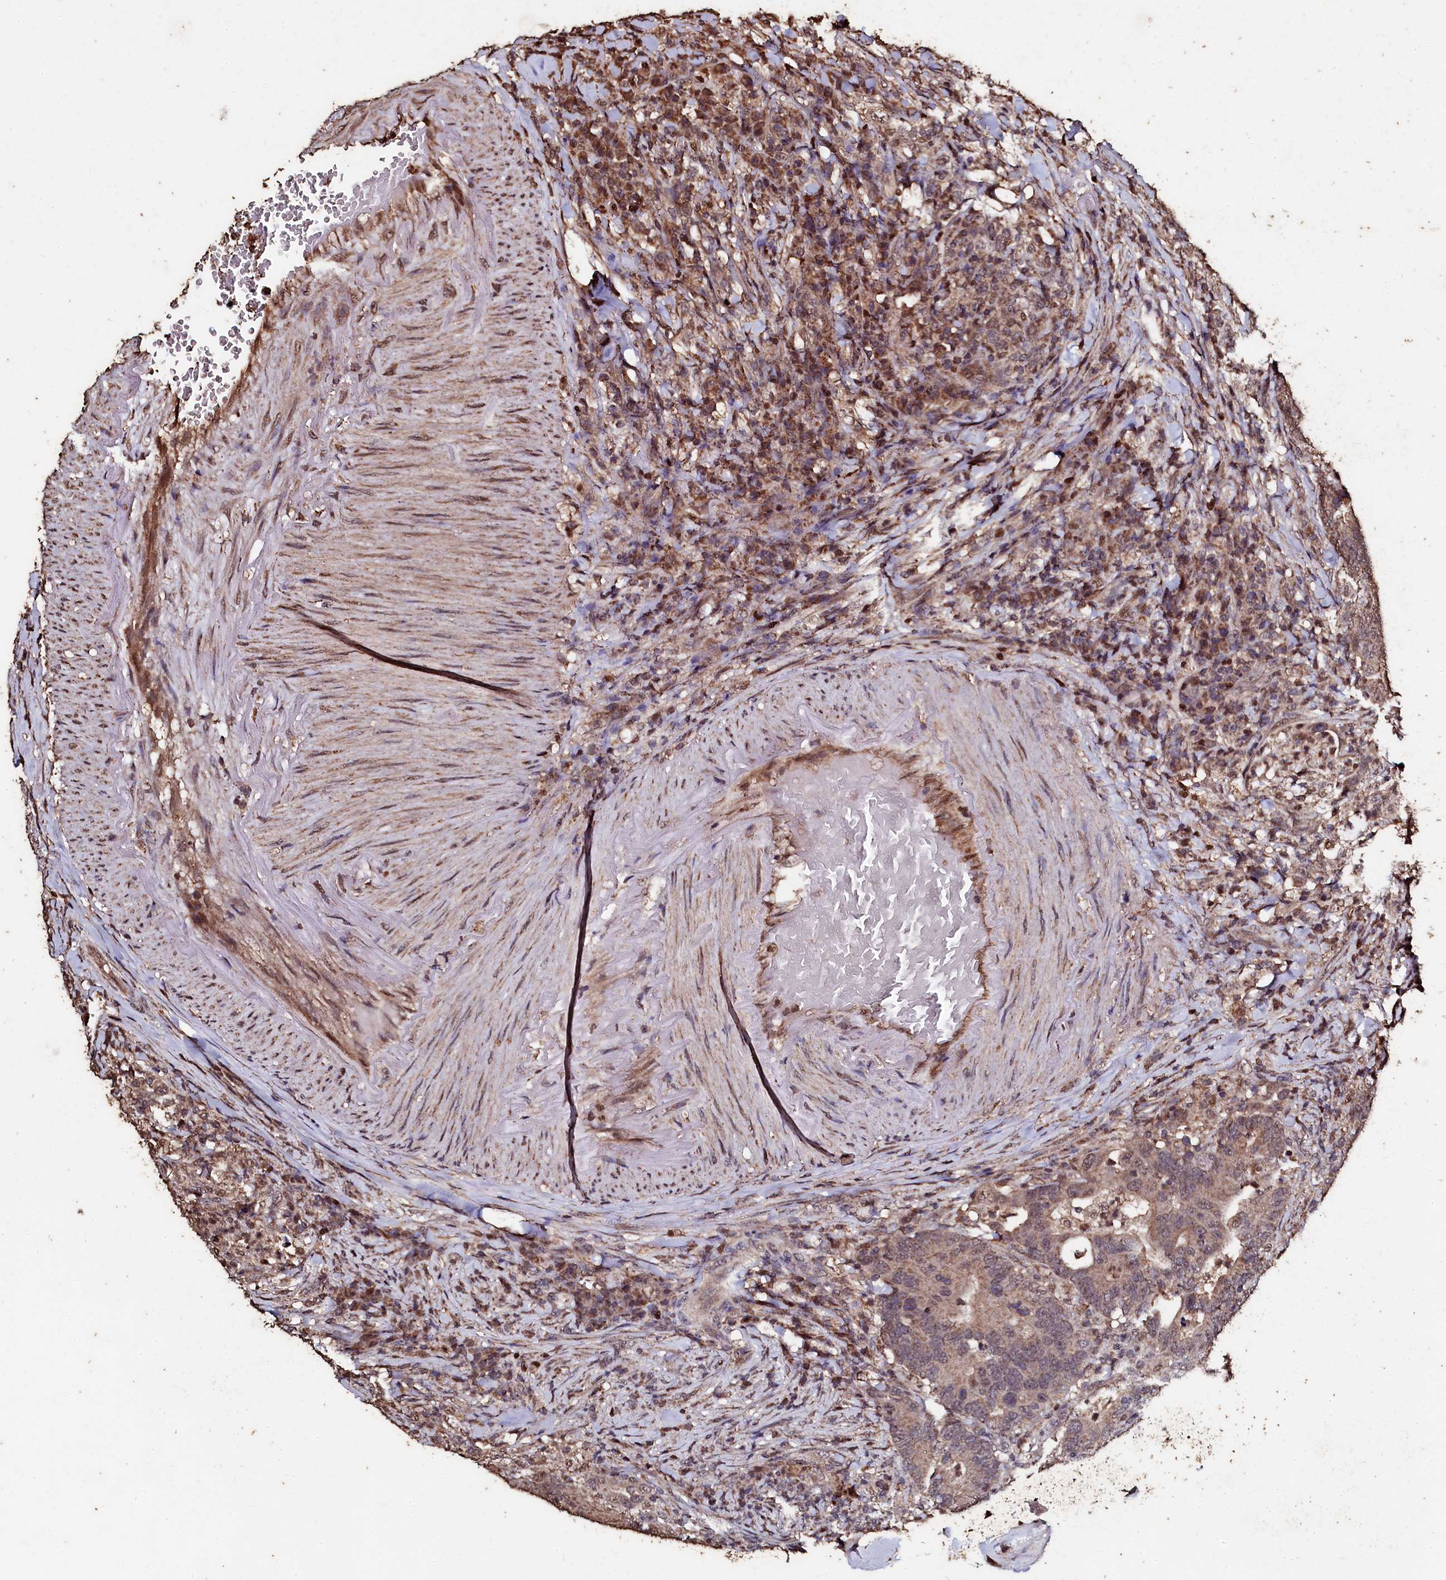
{"staining": {"intensity": "weak", "quantity": ">75%", "location": "cytoplasmic/membranous,nuclear"}, "tissue": "colorectal cancer", "cell_type": "Tumor cells", "image_type": "cancer", "snomed": [{"axis": "morphology", "description": "Adenocarcinoma, NOS"}, {"axis": "topography", "description": "Colon"}], "caption": "Protein analysis of colorectal adenocarcinoma tissue demonstrates weak cytoplasmic/membranous and nuclear positivity in approximately >75% of tumor cells. The staining was performed using DAB, with brown indicating positive protein expression. Nuclei are stained blue with hematoxylin.", "gene": "FAAP24", "patient": {"sex": "female", "age": 66}}